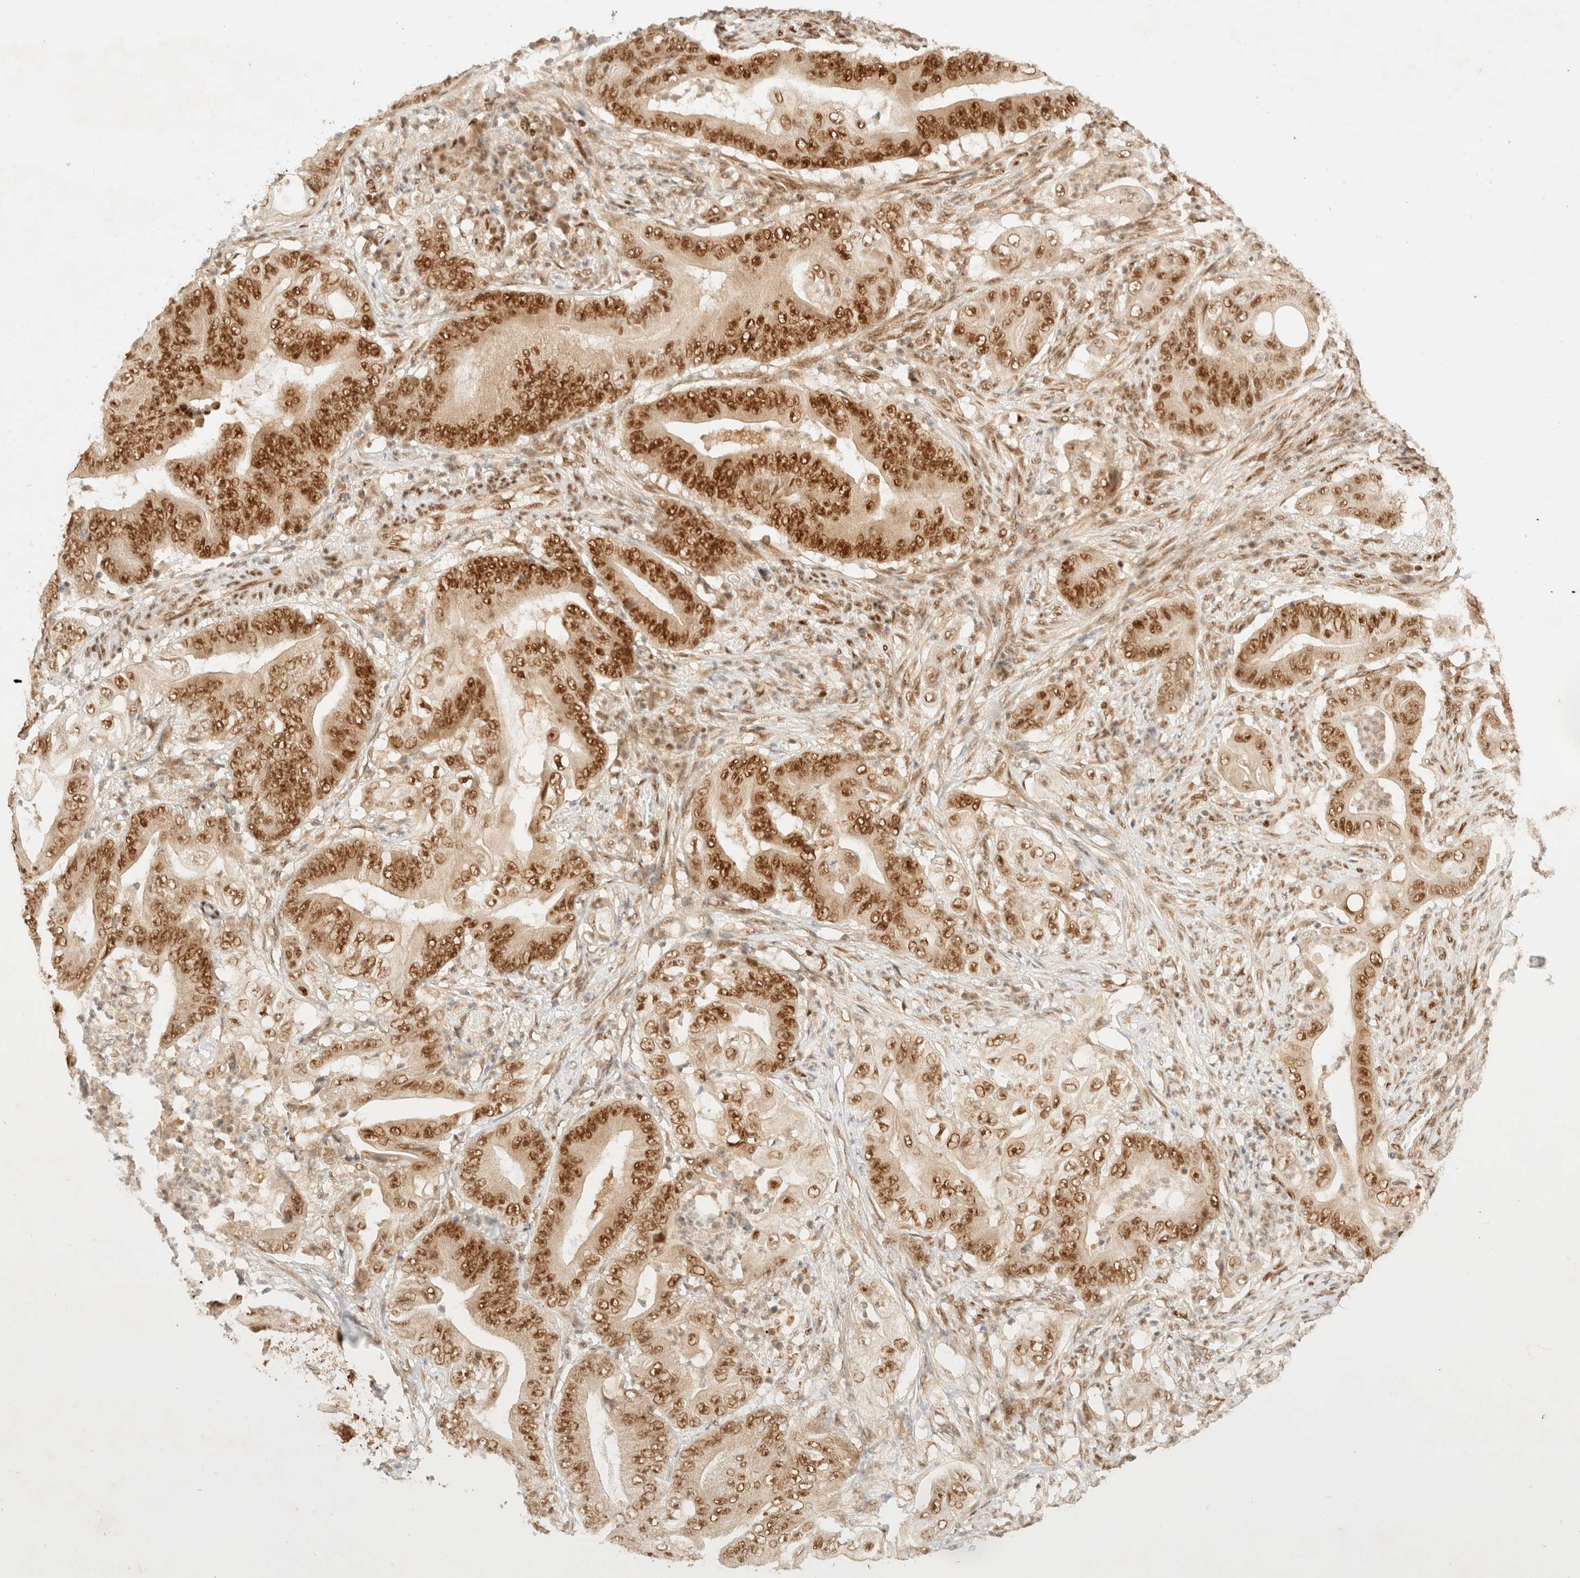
{"staining": {"intensity": "strong", "quantity": ">75%", "location": "nuclear"}, "tissue": "stomach cancer", "cell_type": "Tumor cells", "image_type": "cancer", "snomed": [{"axis": "morphology", "description": "Adenocarcinoma, NOS"}, {"axis": "topography", "description": "Stomach"}], "caption": "Protein positivity by IHC demonstrates strong nuclear staining in approximately >75% of tumor cells in stomach cancer (adenocarcinoma). The protein of interest is shown in brown color, while the nuclei are stained blue.", "gene": "ZNF768", "patient": {"sex": "female", "age": 73}}